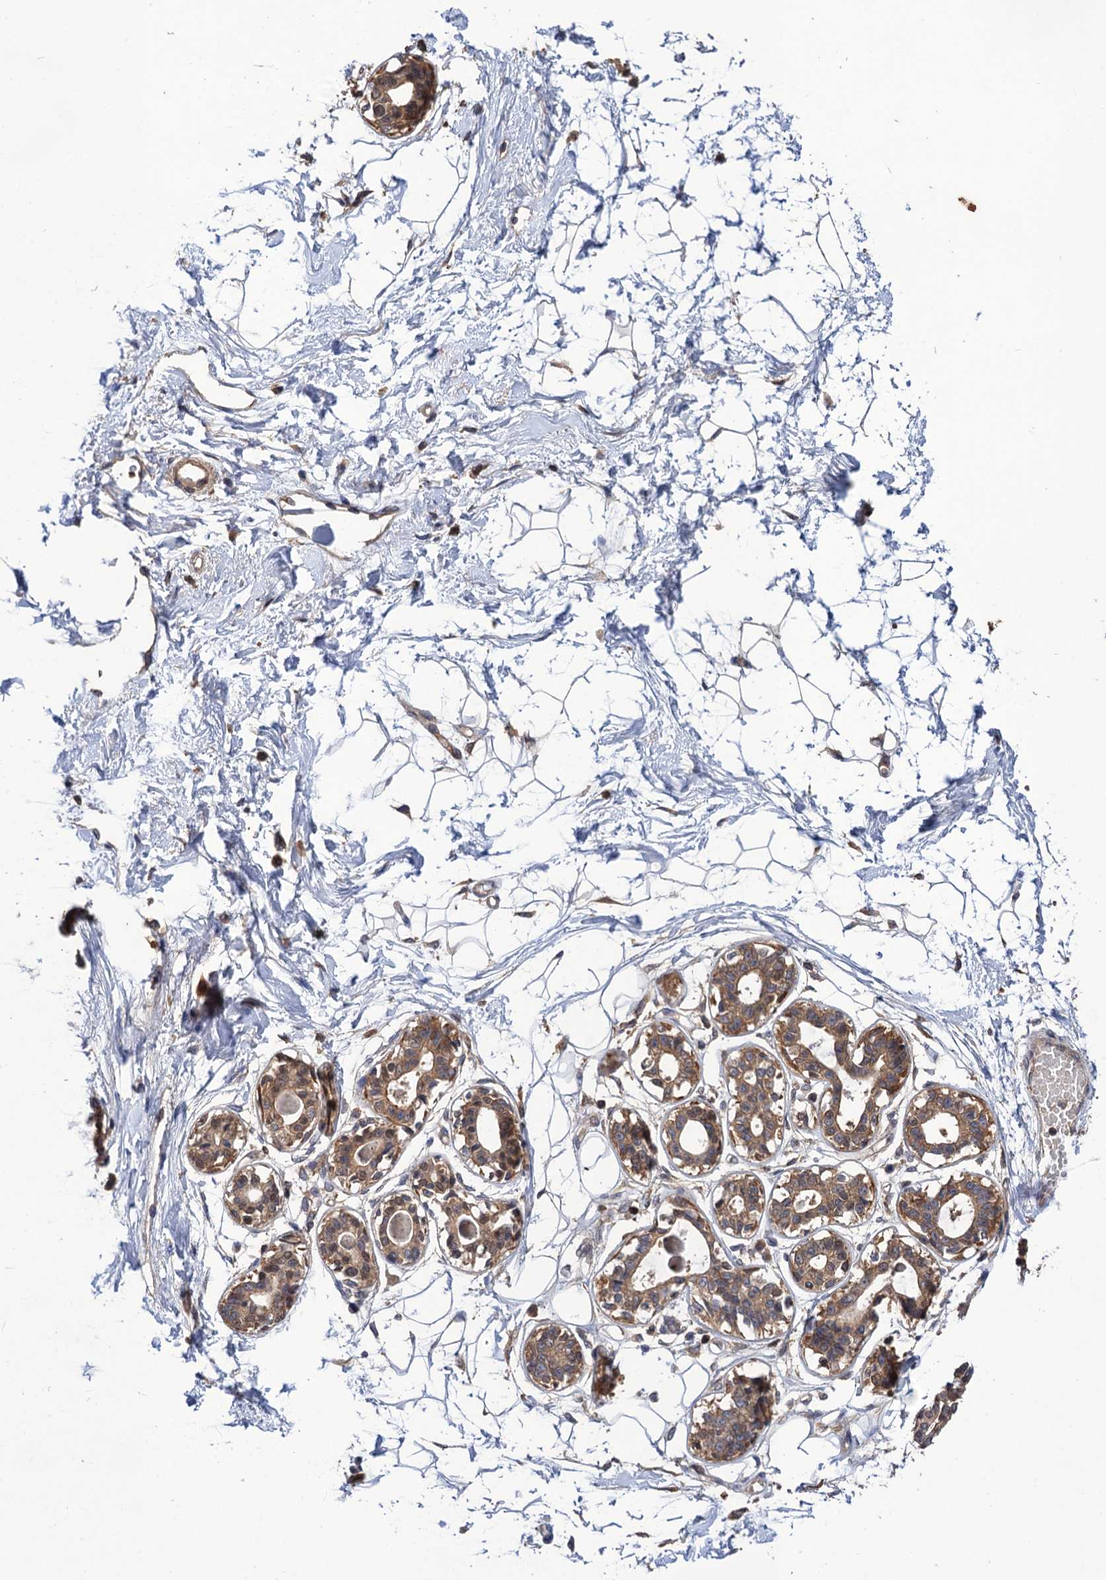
{"staining": {"intensity": "negative", "quantity": "none", "location": "none"}, "tissue": "breast", "cell_type": "Adipocytes", "image_type": "normal", "snomed": [{"axis": "morphology", "description": "Normal tissue, NOS"}, {"axis": "topography", "description": "Breast"}], "caption": "An IHC histopathology image of unremarkable breast is shown. There is no staining in adipocytes of breast.", "gene": "DGKA", "patient": {"sex": "female", "age": 45}}